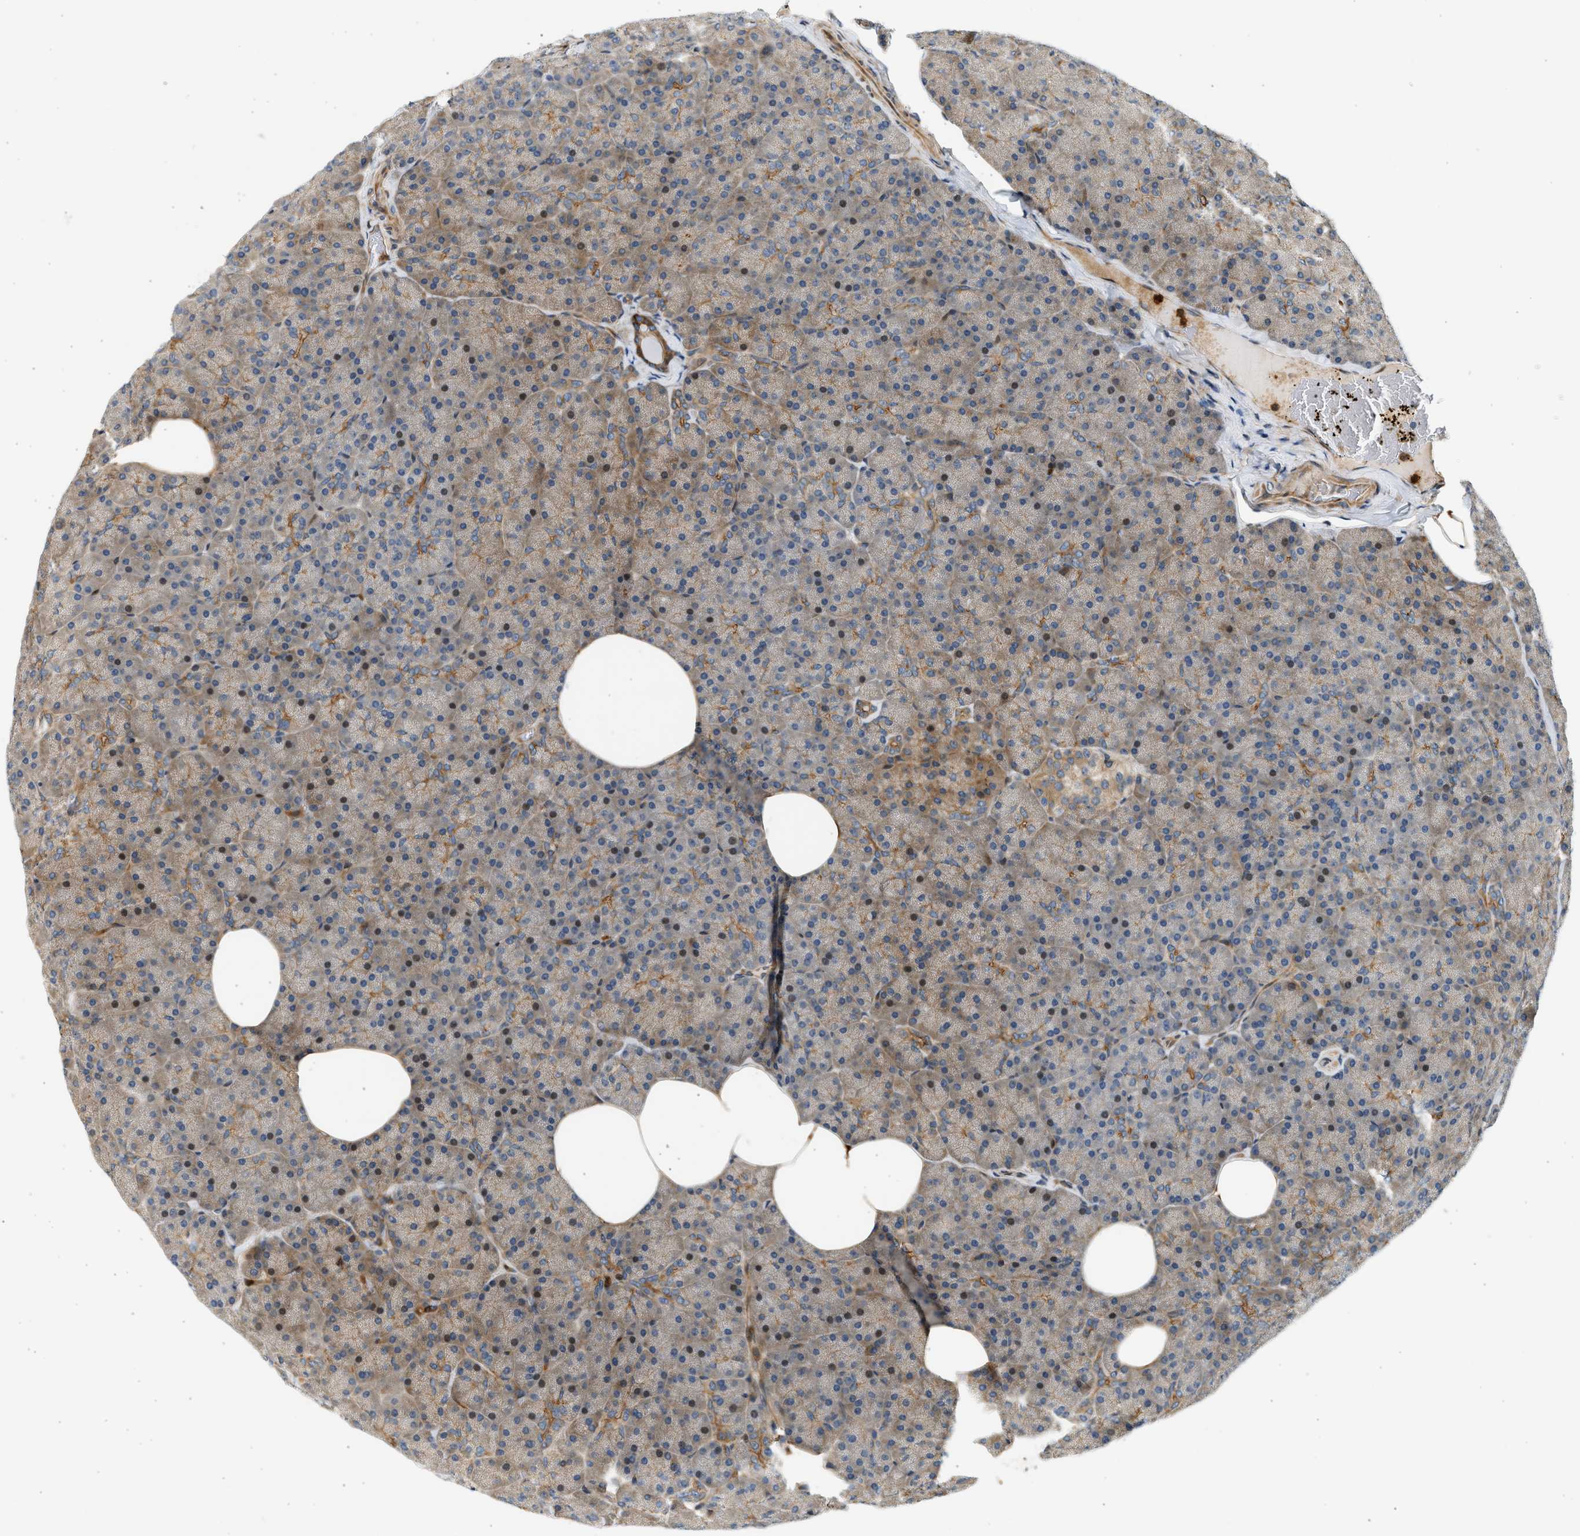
{"staining": {"intensity": "moderate", "quantity": "25%-75%", "location": "cytoplasmic/membranous"}, "tissue": "pancreas", "cell_type": "Exocrine glandular cells", "image_type": "normal", "snomed": [{"axis": "morphology", "description": "Normal tissue, NOS"}, {"axis": "topography", "description": "Pancreas"}], "caption": "Protein staining displays moderate cytoplasmic/membranous expression in about 25%-75% of exocrine glandular cells in unremarkable pancreas. The staining is performed using DAB brown chromogen to label protein expression. The nuclei are counter-stained blue using hematoxylin.", "gene": "NRSN2", "patient": {"sex": "female", "age": 35}}